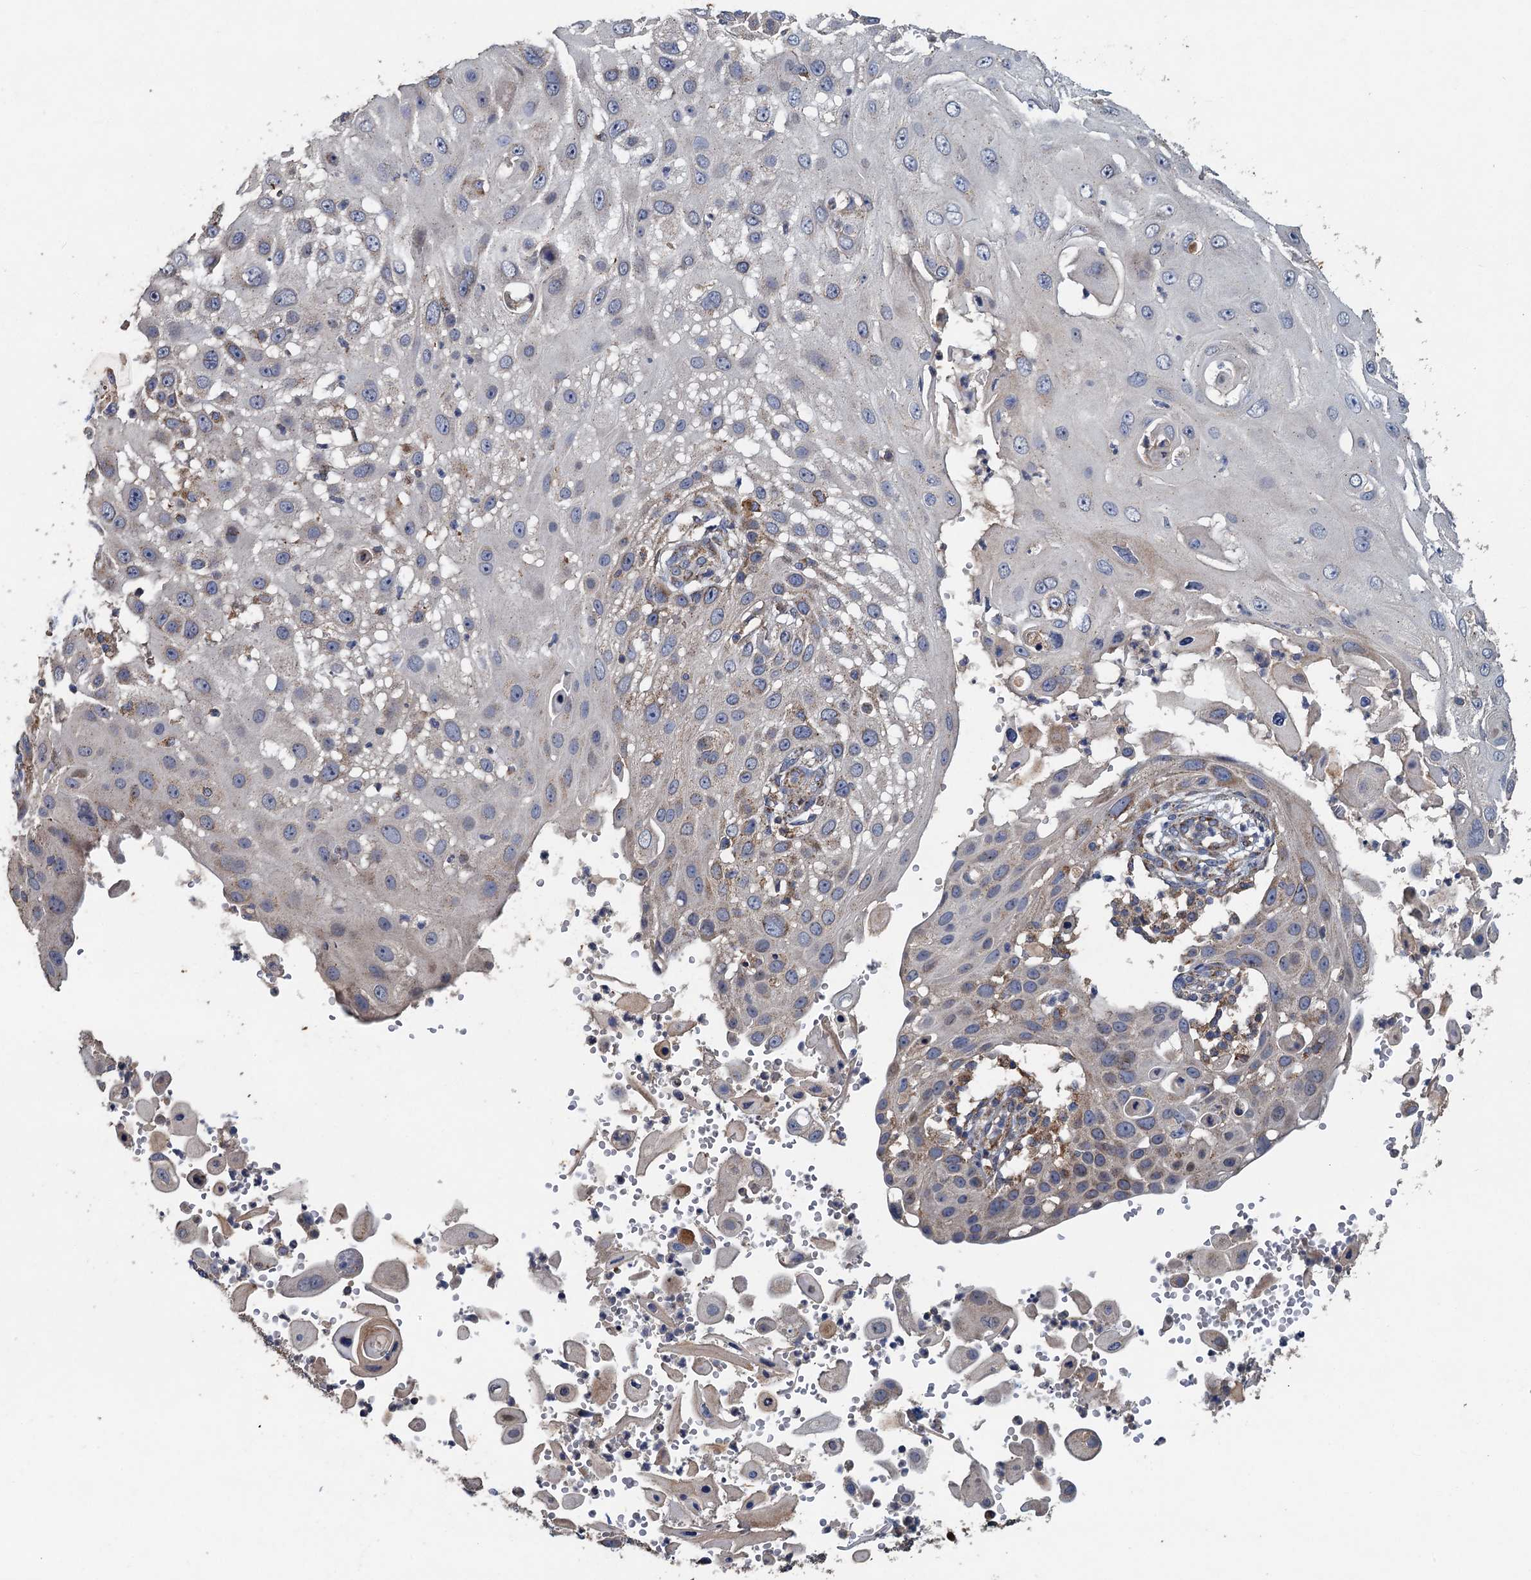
{"staining": {"intensity": "weak", "quantity": "<25%", "location": "cytoplasmic/membranous"}, "tissue": "skin cancer", "cell_type": "Tumor cells", "image_type": "cancer", "snomed": [{"axis": "morphology", "description": "Squamous cell carcinoma, NOS"}, {"axis": "topography", "description": "Skin"}], "caption": "This is an IHC micrograph of human skin cancer. There is no positivity in tumor cells.", "gene": "BCS1L", "patient": {"sex": "female", "age": 44}}